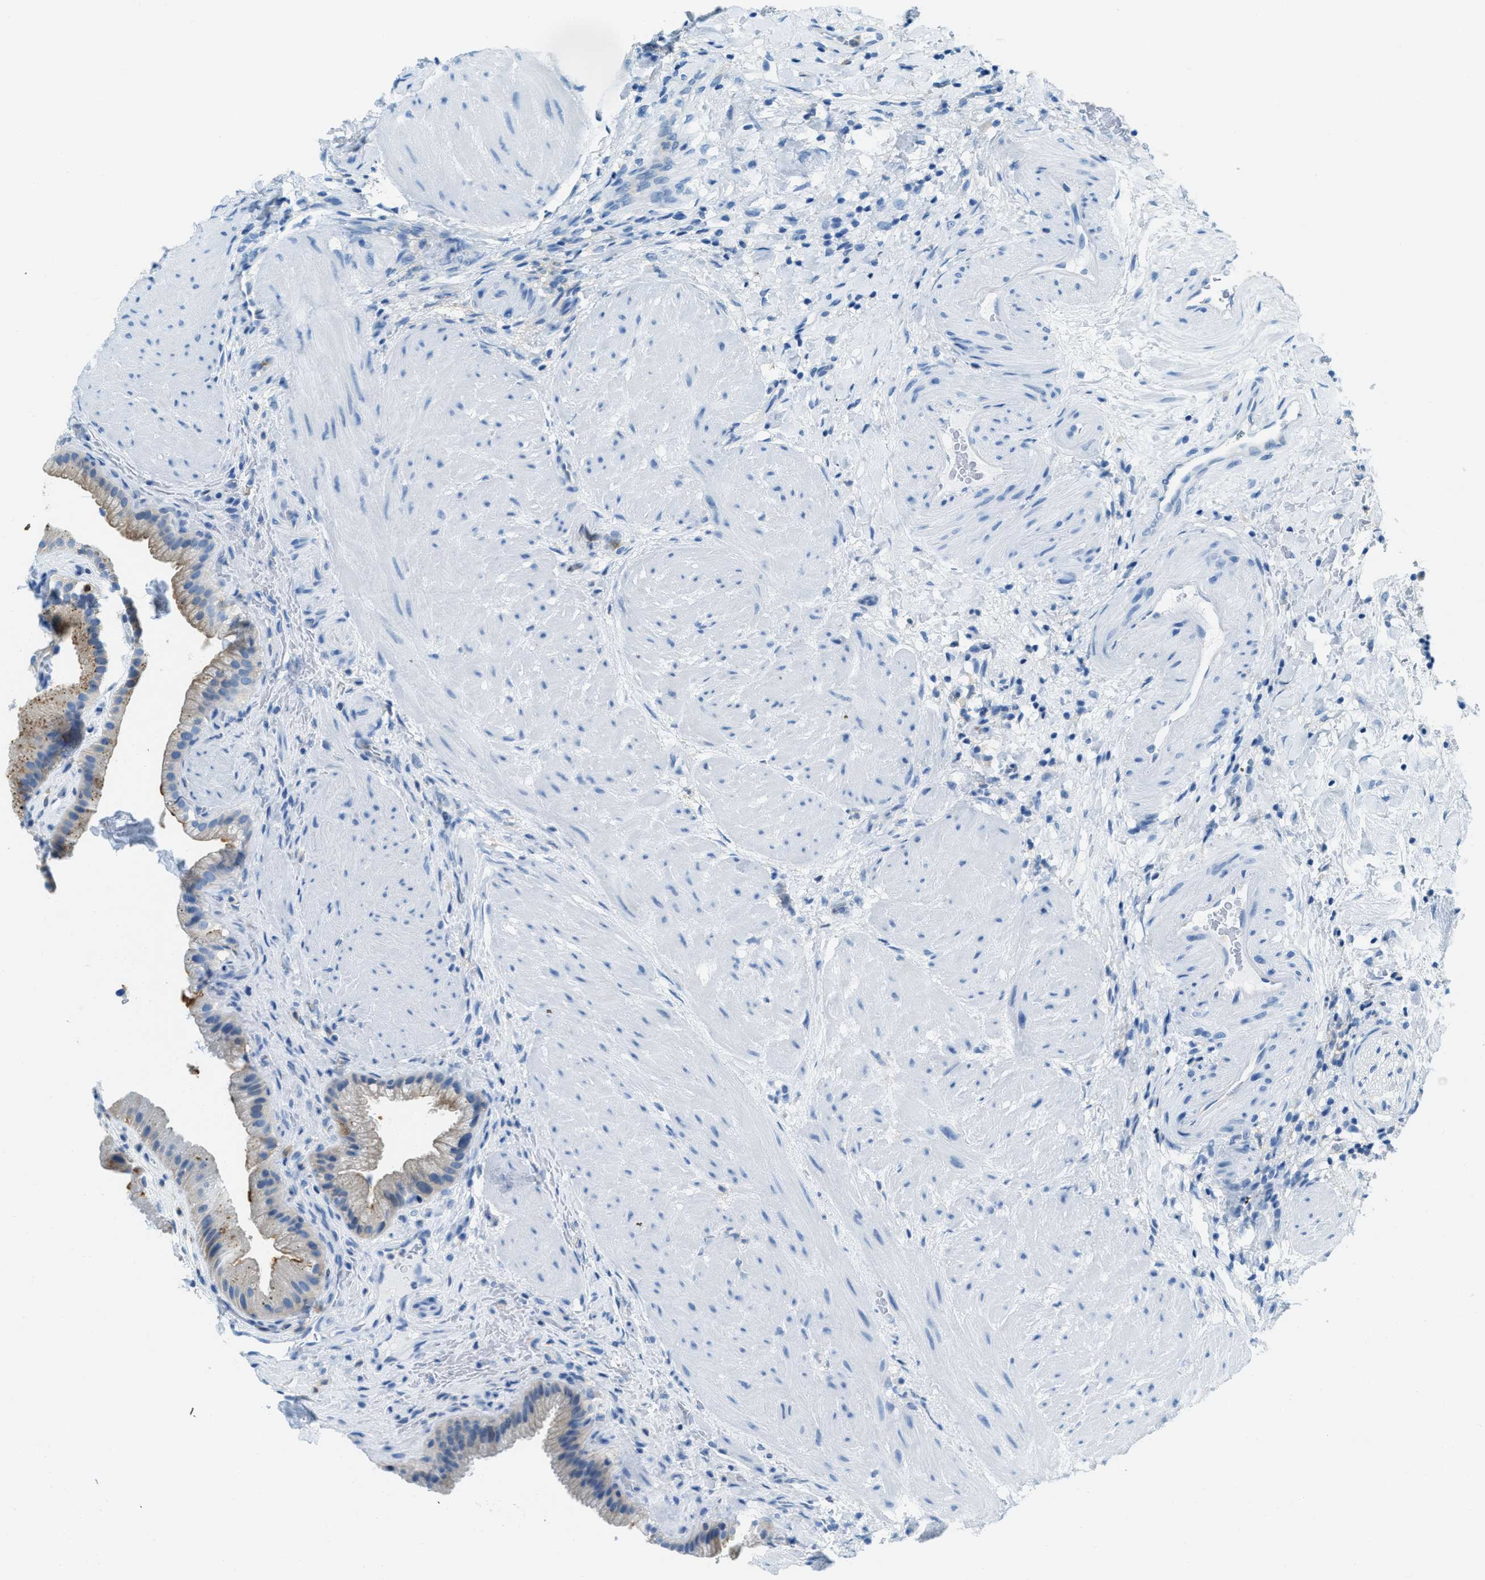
{"staining": {"intensity": "moderate", "quantity": "<25%", "location": "cytoplasmic/membranous"}, "tissue": "gallbladder", "cell_type": "Glandular cells", "image_type": "normal", "snomed": [{"axis": "morphology", "description": "Normal tissue, NOS"}, {"axis": "topography", "description": "Gallbladder"}], "caption": "Immunohistochemistry micrograph of normal gallbladder stained for a protein (brown), which demonstrates low levels of moderate cytoplasmic/membranous staining in about <25% of glandular cells.", "gene": "MATCAP2", "patient": {"sex": "male", "age": 49}}